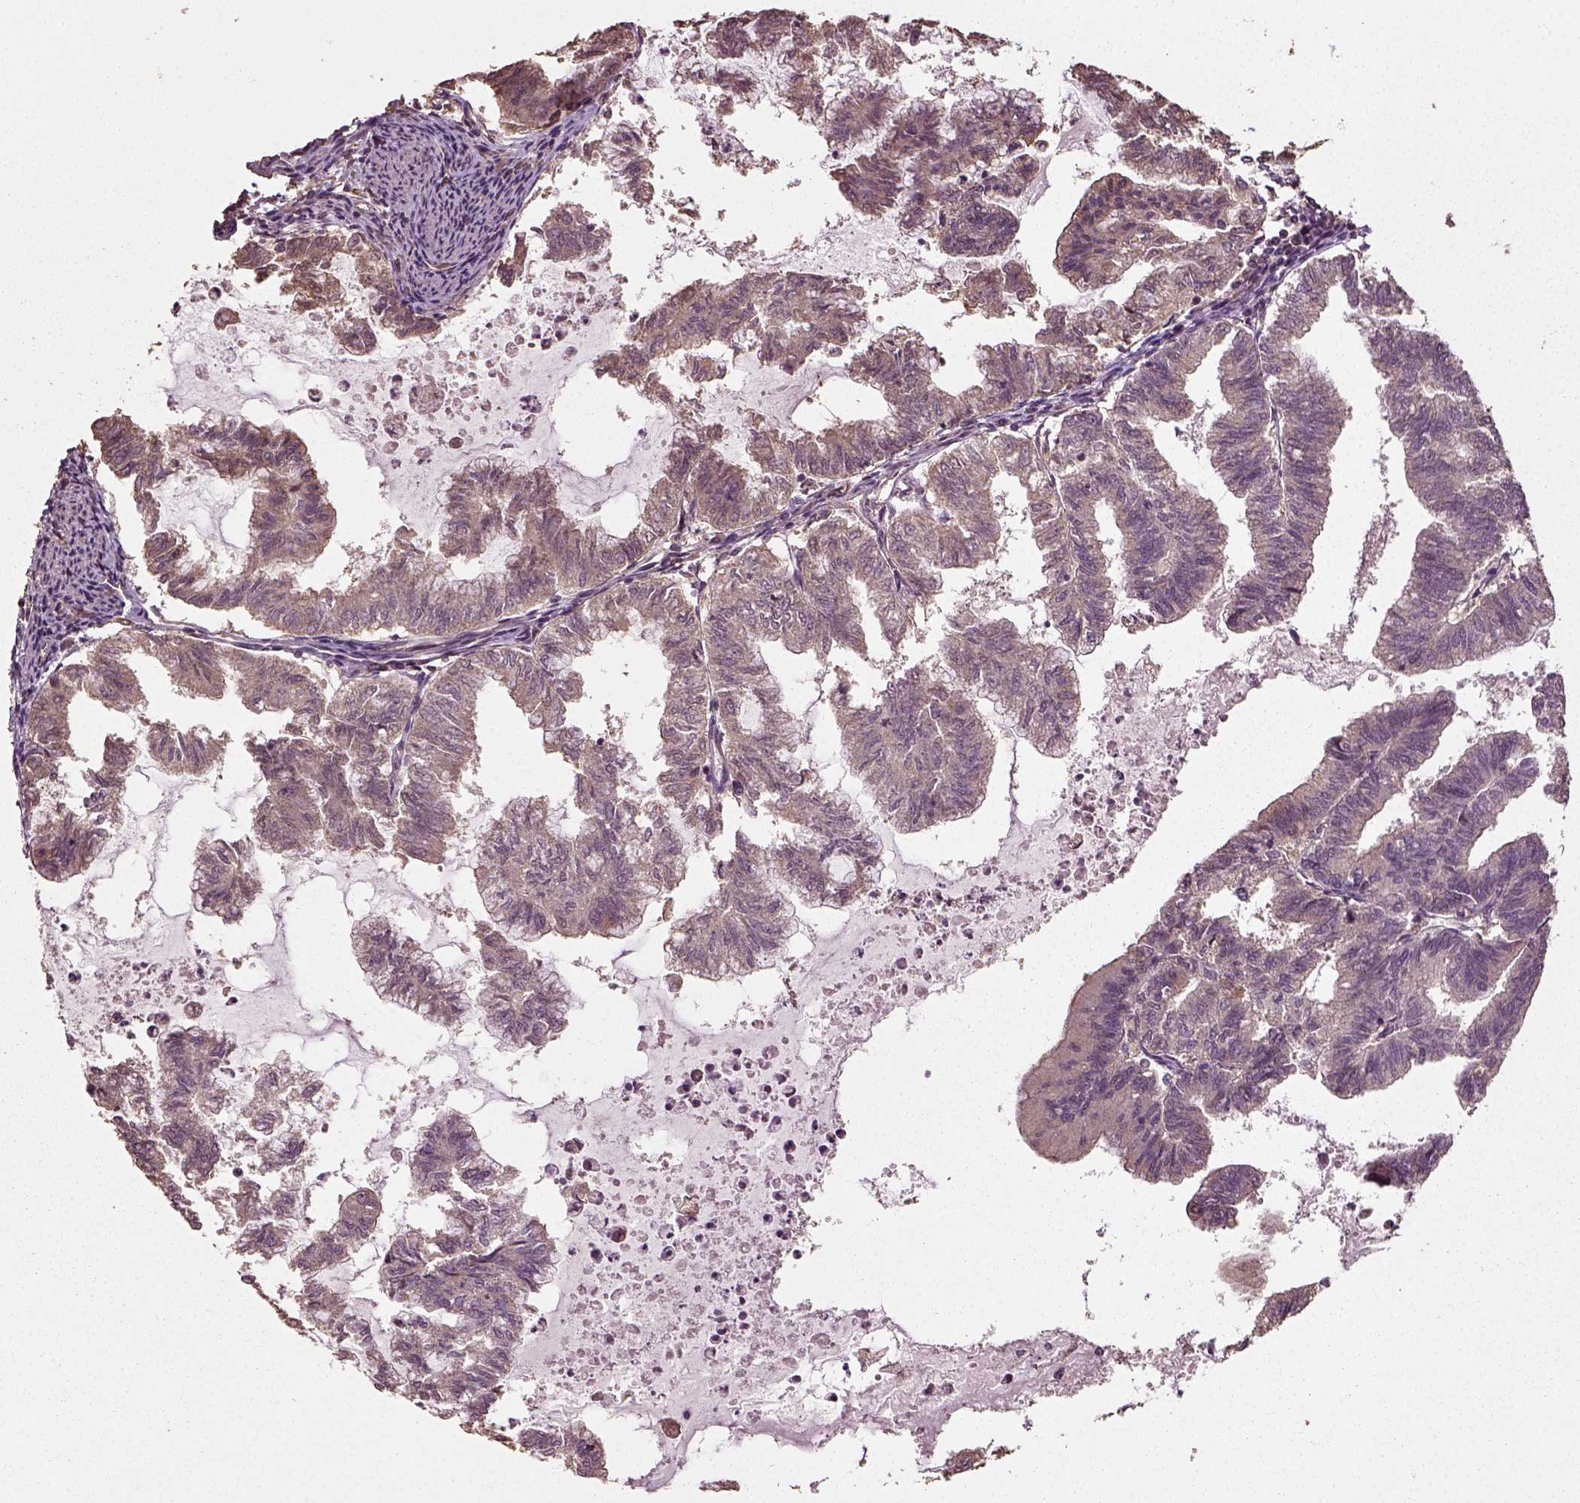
{"staining": {"intensity": "moderate", "quantity": "<25%", "location": "cytoplasmic/membranous"}, "tissue": "endometrial cancer", "cell_type": "Tumor cells", "image_type": "cancer", "snomed": [{"axis": "morphology", "description": "Adenocarcinoma, NOS"}, {"axis": "topography", "description": "Endometrium"}], "caption": "Tumor cells display low levels of moderate cytoplasmic/membranous expression in about <25% of cells in endometrial cancer.", "gene": "ERV3-1", "patient": {"sex": "female", "age": 79}}